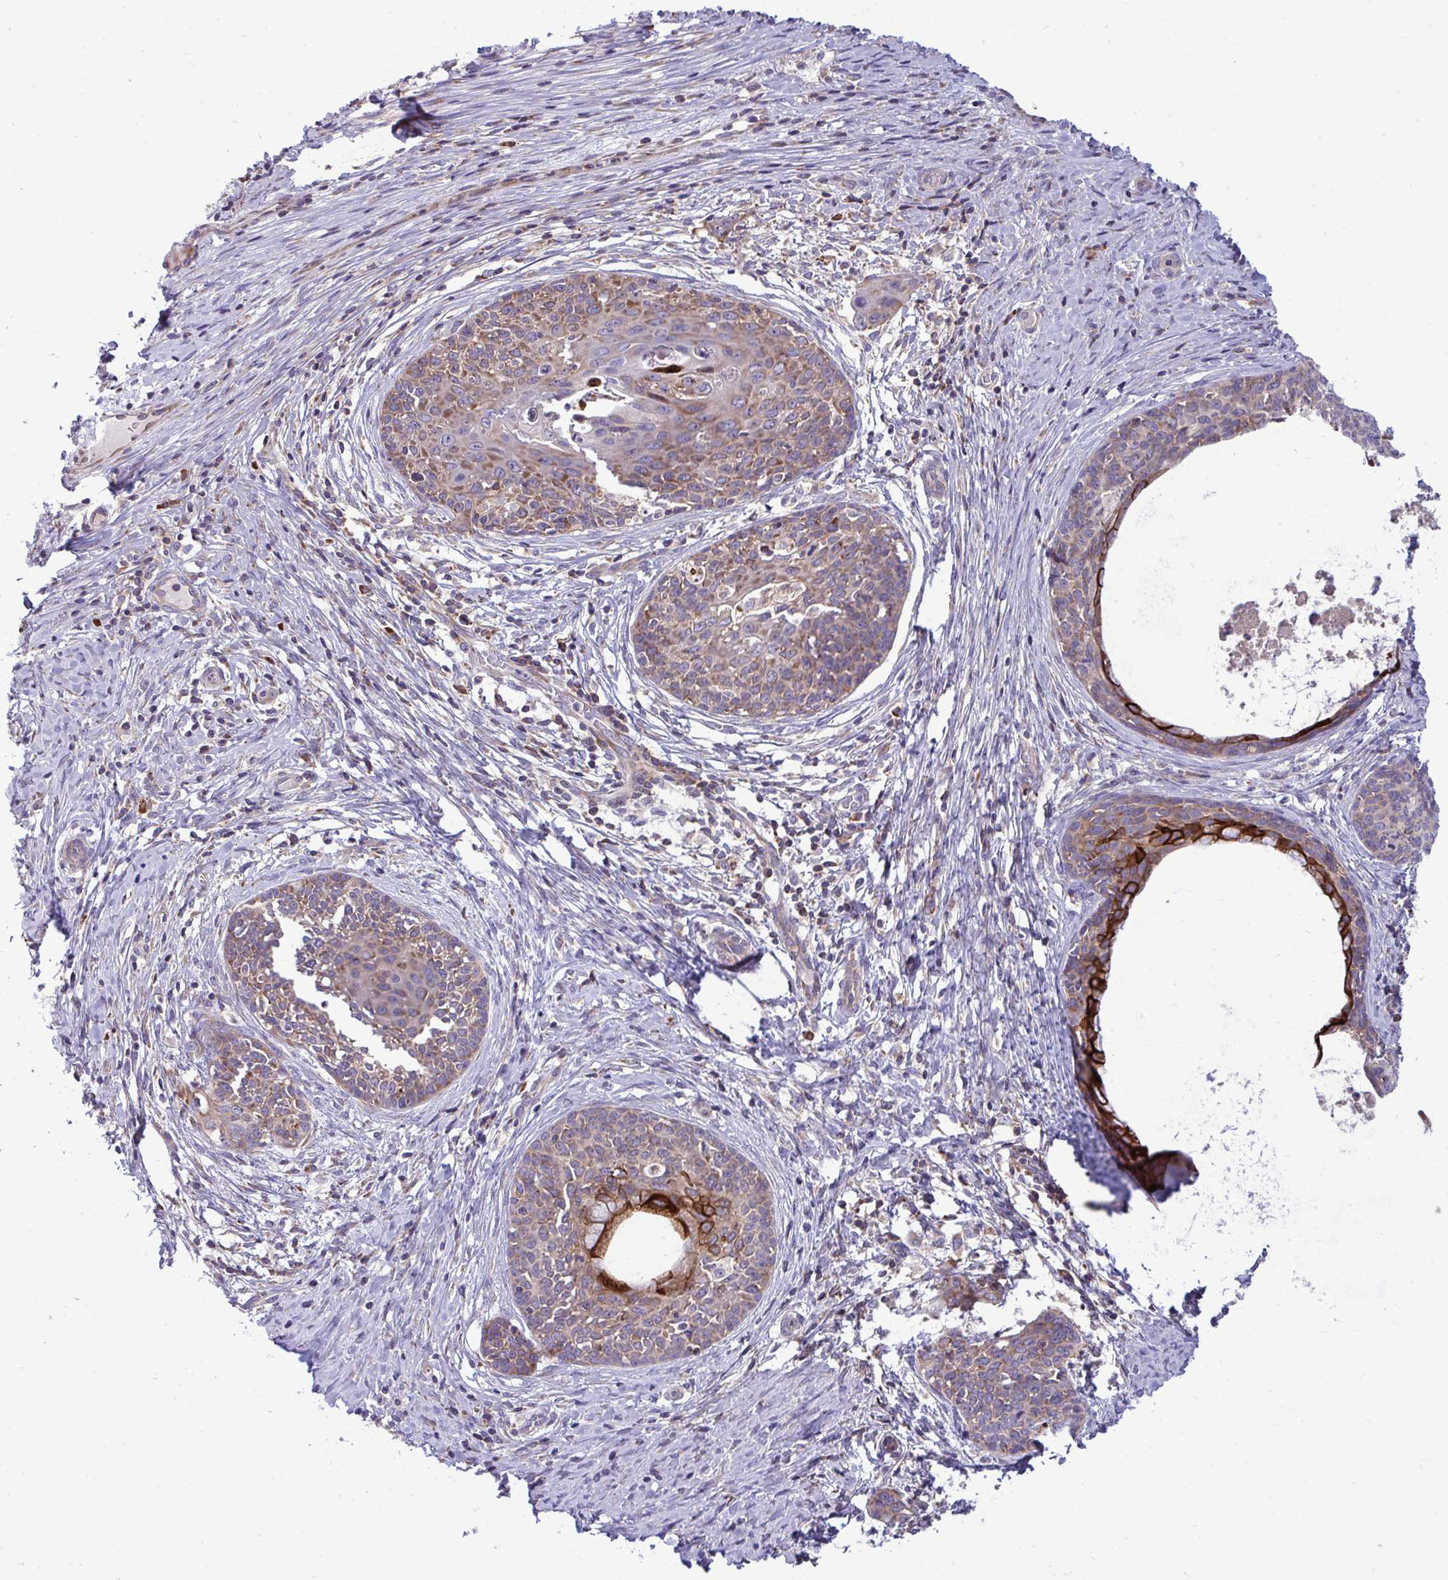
{"staining": {"intensity": "strong", "quantity": "<25%", "location": "cytoplasmic/membranous"}, "tissue": "cervical cancer", "cell_type": "Tumor cells", "image_type": "cancer", "snomed": [{"axis": "morphology", "description": "Squamous cell carcinoma, NOS"}, {"axis": "morphology", "description": "Adenocarcinoma, NOS"}, {"axis": "topography", "description": "Cervix"}], "caption": "A micrograph of squamous cell carcinoma (cervical) stained for a protein displays strong cytoplasmic/membranous brown staining in tumor cells. (Brightfield microscopy of DAB IHC at high magnification).", "gene": "GFPT2", "patient": {"sex": "female", "age": 52}}